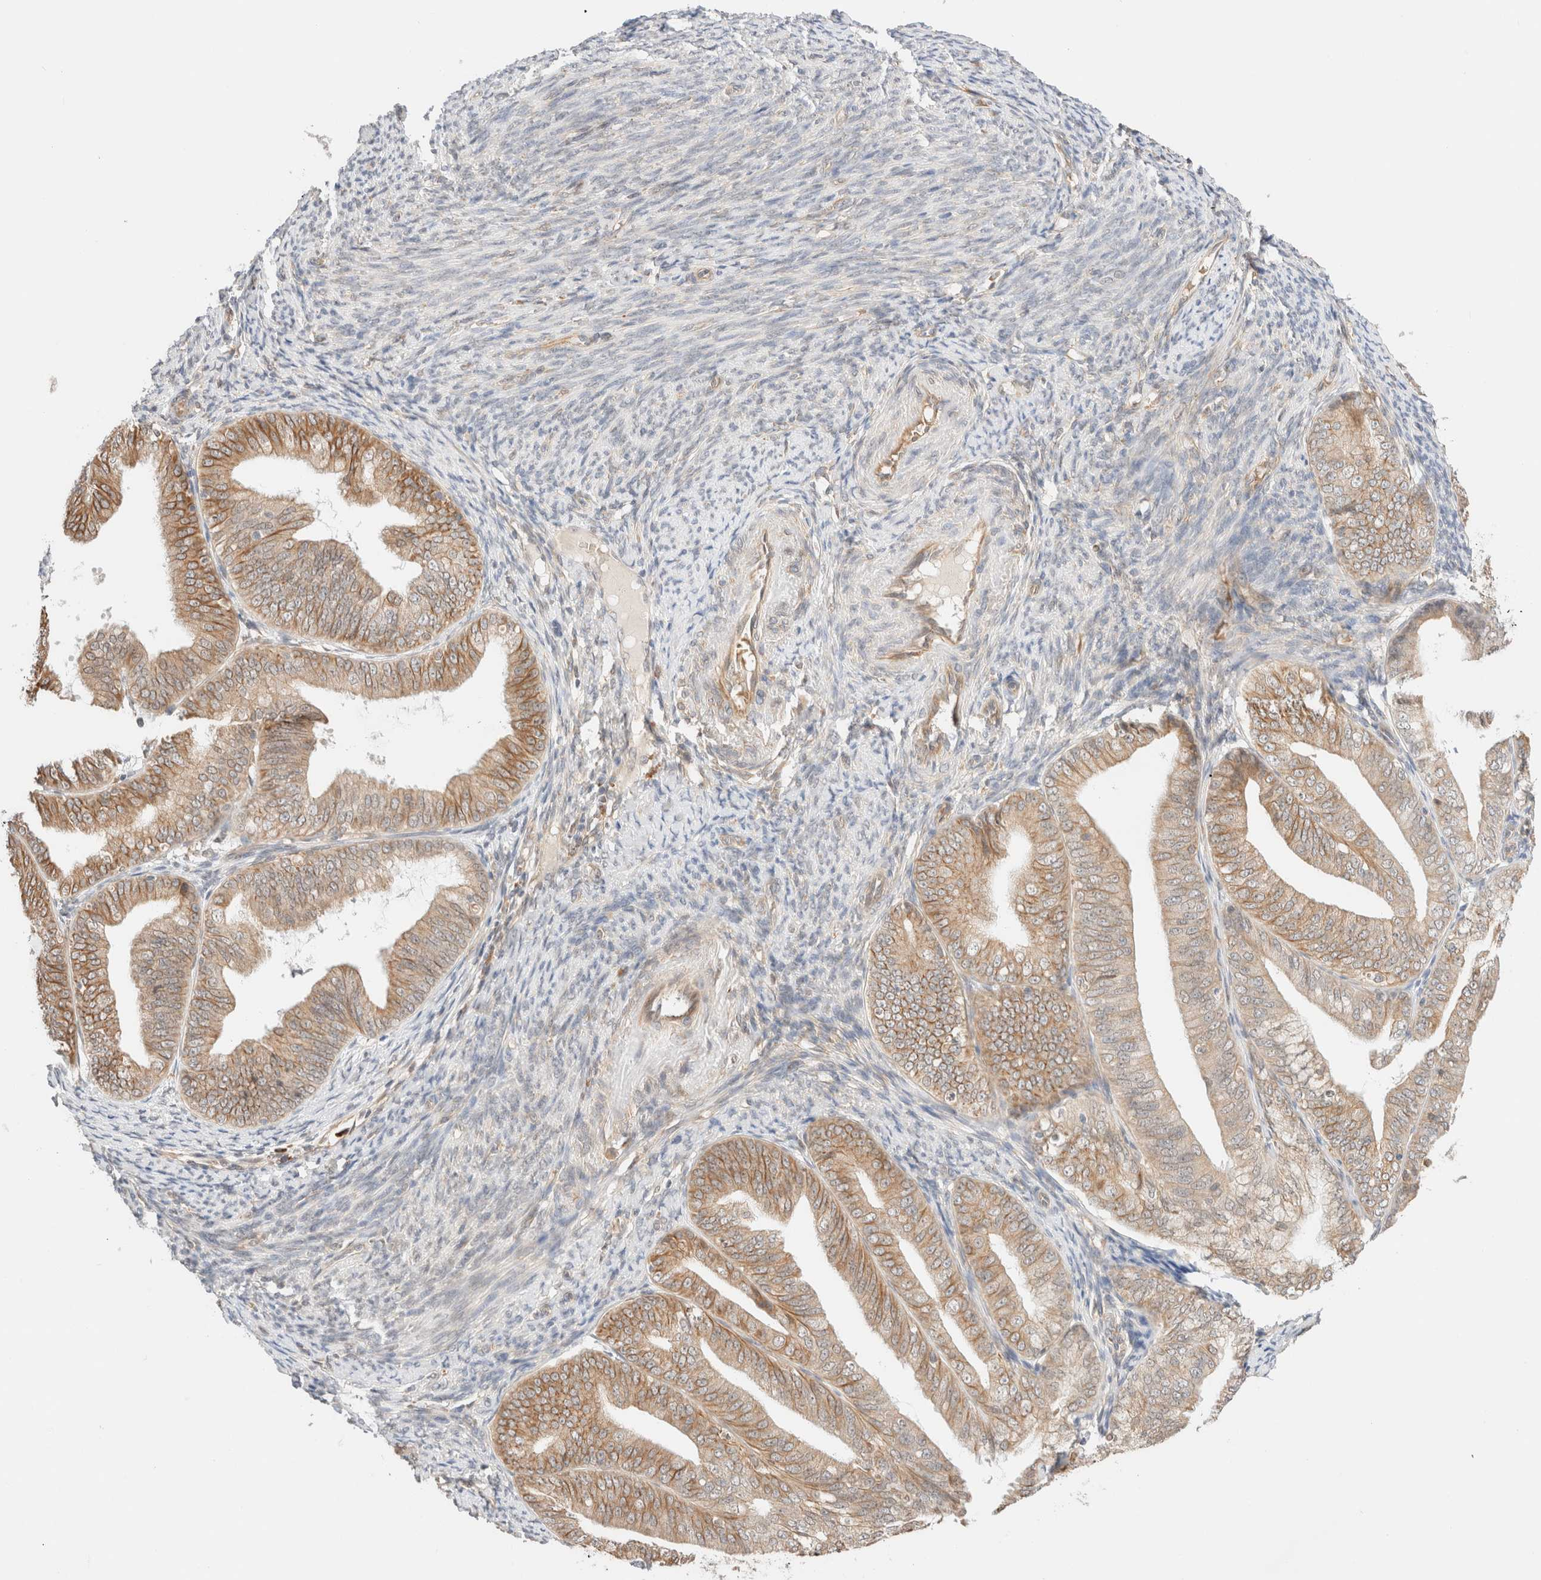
{"staining": {"intensity": "weak", "quantity": ">75%", "location": "cytoplasmic/membranous"}, "tissue": "endometrial cancer", "cell_type": "Tumor cells", "image_type": "cancer", "snomed": [{"axis": "morphology", "description": "Adenocarcinoma, NOS"}, {"axis": "topography", "description": "Endometrium"}], "caption": "Protein analysis of endometrial cancer (adenocarcinoma) tissue reveals weak cytoplasmic/membranous positivity in approximately >75% of tumor cells.", "gene": "SYVN1", "patient": {"sex": "female", "age": 63}}